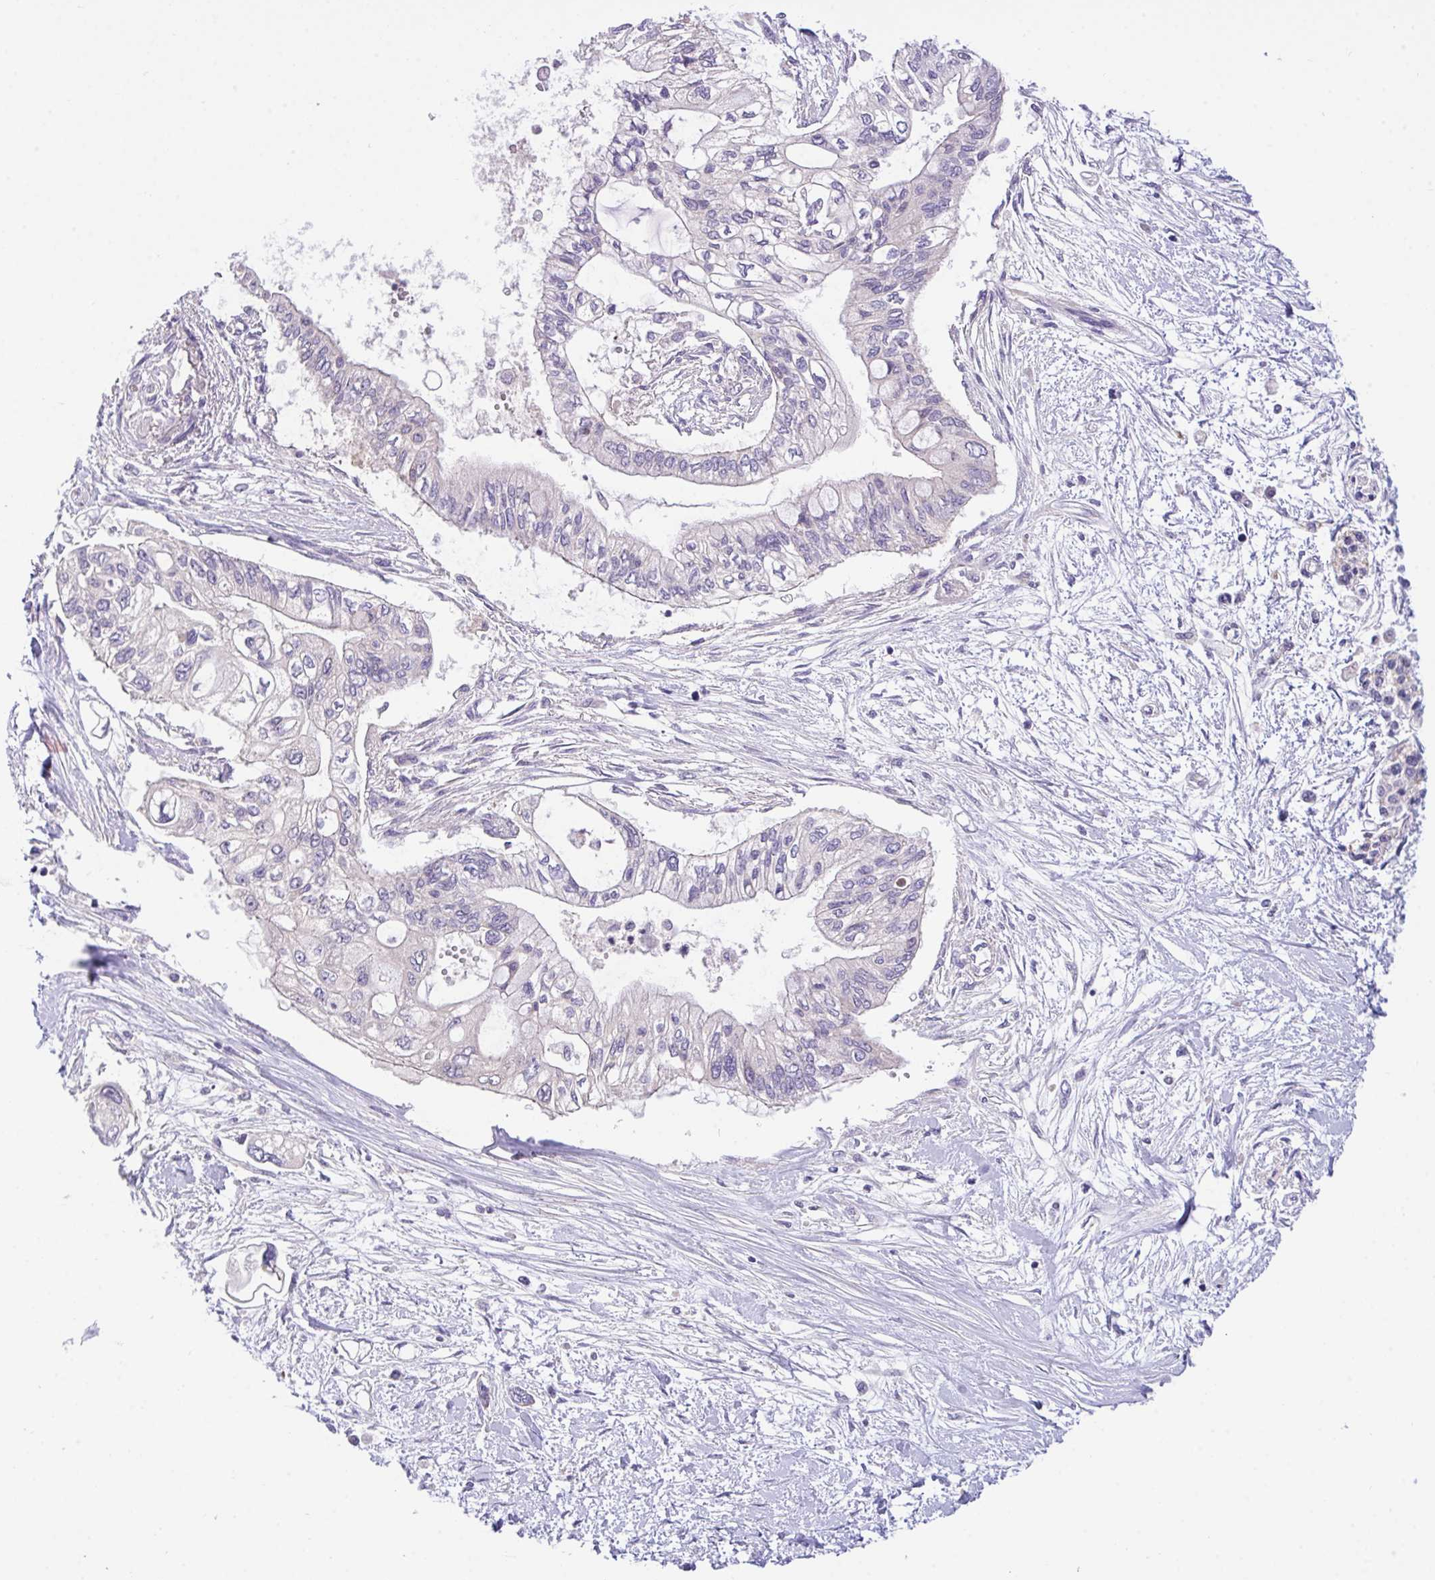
{"staining": {"intensity": "negative", "quantity": "none", "location": "none"}, "tissue": "pancreatic cancer", "cell_type": "Tumor cells", "image_type": "cancer", "snomed": [{"axis": "morphology", "description": "Adenocarcinoma, NOS"}, {"axis": "topography", "description": "Pancreas"}], "caption": "Tumor cells show no significant protein expression in pancreatic adenocarcinoma.", "gene": "ZNF581", "patient": {"sex": "female", "age": 77}}